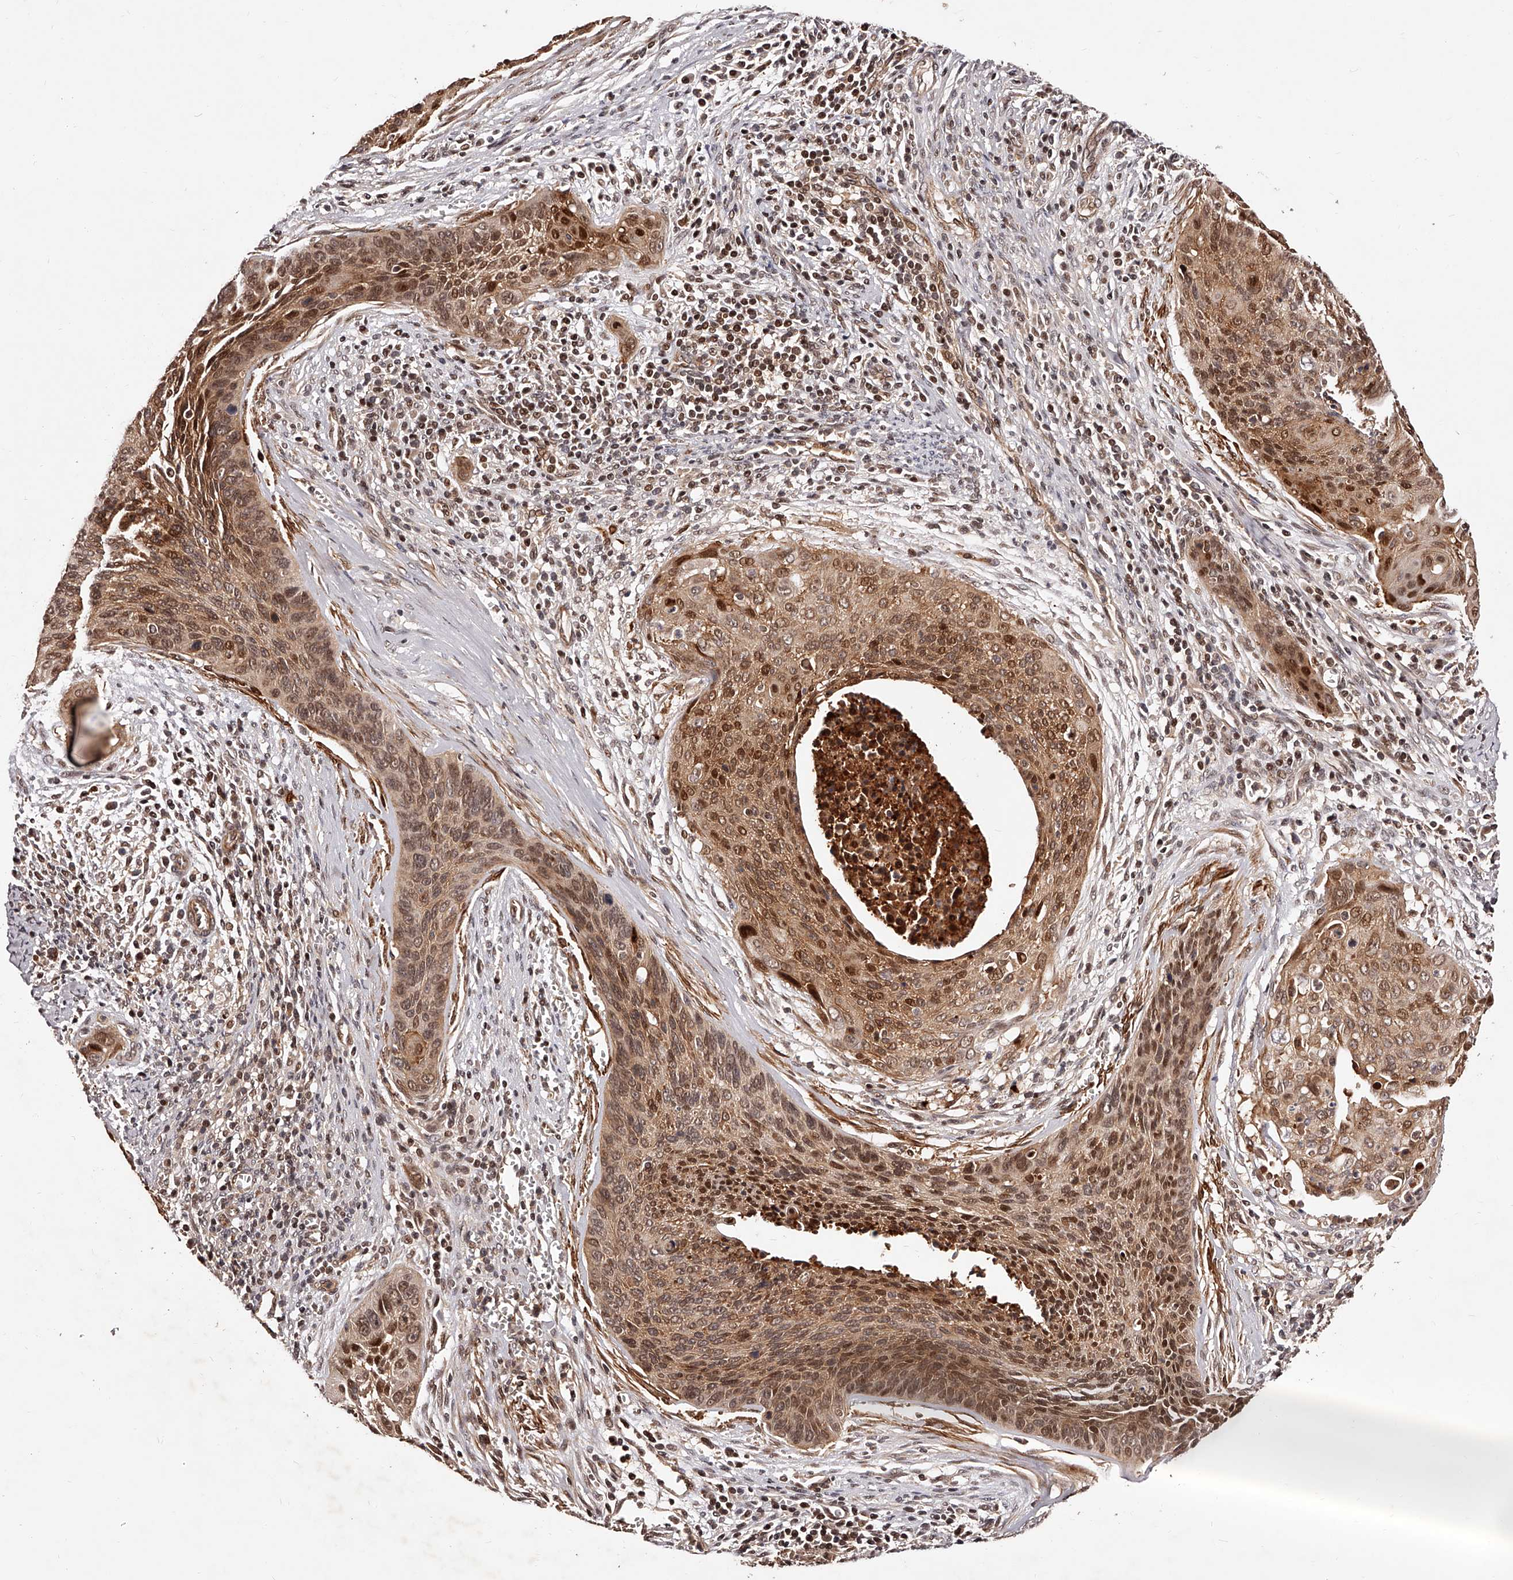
{"staining": {"intensity": "moderate", "quantity": ">75%", "location": "cytoplasmic/membranous,nuclear"}, "tissue": "cervical cancer", "cell_type": "Tumor cells", "image_type": "cancer", "snomed": [{"axis": "morphology", "description": "Squamous cell carcinoma, NOS"}, {"axis": "topography", "description": "Cervix"}], "caption": "Protein expression analysis of human cervical cancer (squamous cell carcinoma) reveals moderate cytoplasmic/membranous and nuclear positivity in approximately >75% of tumor cells. (DAB (3,3'-diaminobenzidine) = brown stain, brightfield microscopy at high magnification).", "gene": "CUL7", "patient": {"sex": "female", "age": 55}}